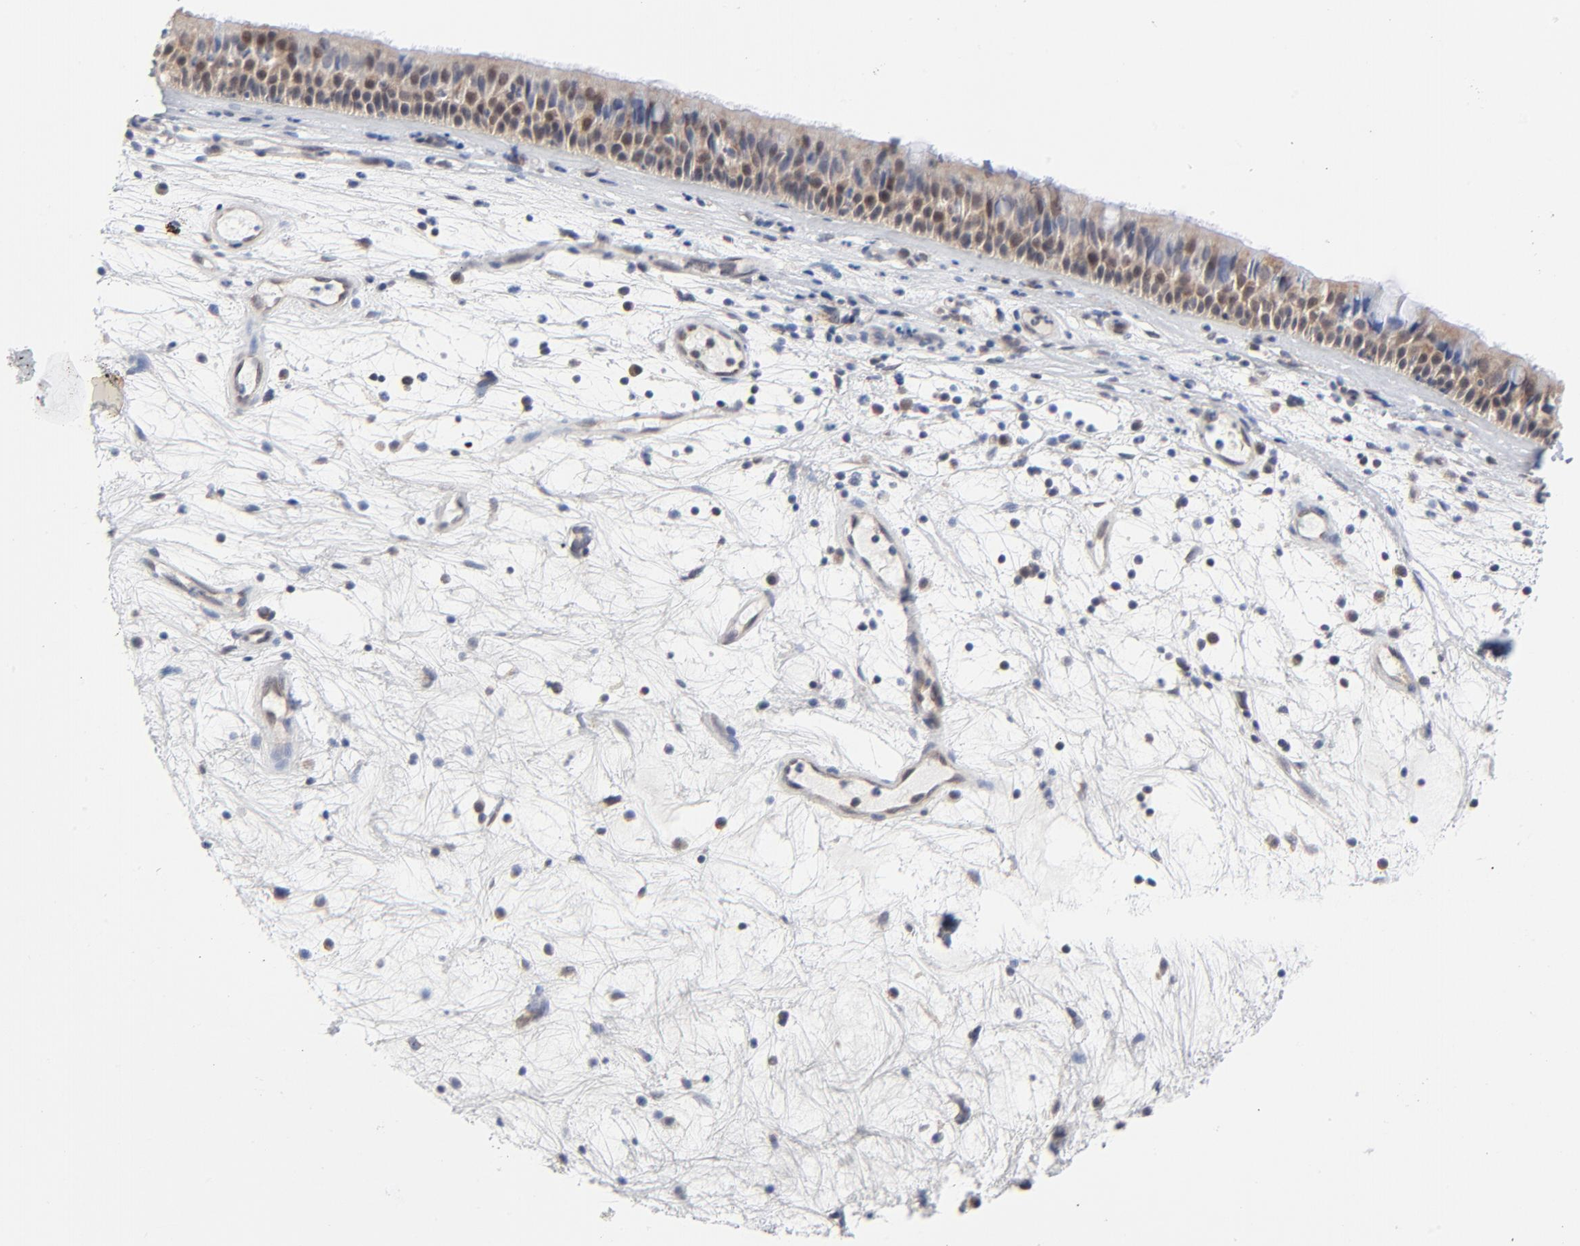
{"staining": {"intensity": "weak", "quantity": "25%-75%", "location": "cytoplasmic/membranous"}, "tissue": "nasopharynx", "cell_type": "Respiratory epithelial cells", "image_type": "normal", "snomed": [{"axis": "morphology", "description": "Normal tissue, NOS"}, {"axis": "topography", "description": "Nasopharynx"}], "caption": "Brown immunohistochemical staining in unremarkable human nasopharynx displays weak cytoplasmic/membranous positivity in about 25%-75% of respiratory epithelial cells.", "gene": "RPS6KB1", "patient": {"sex": "female", "age": 78}}